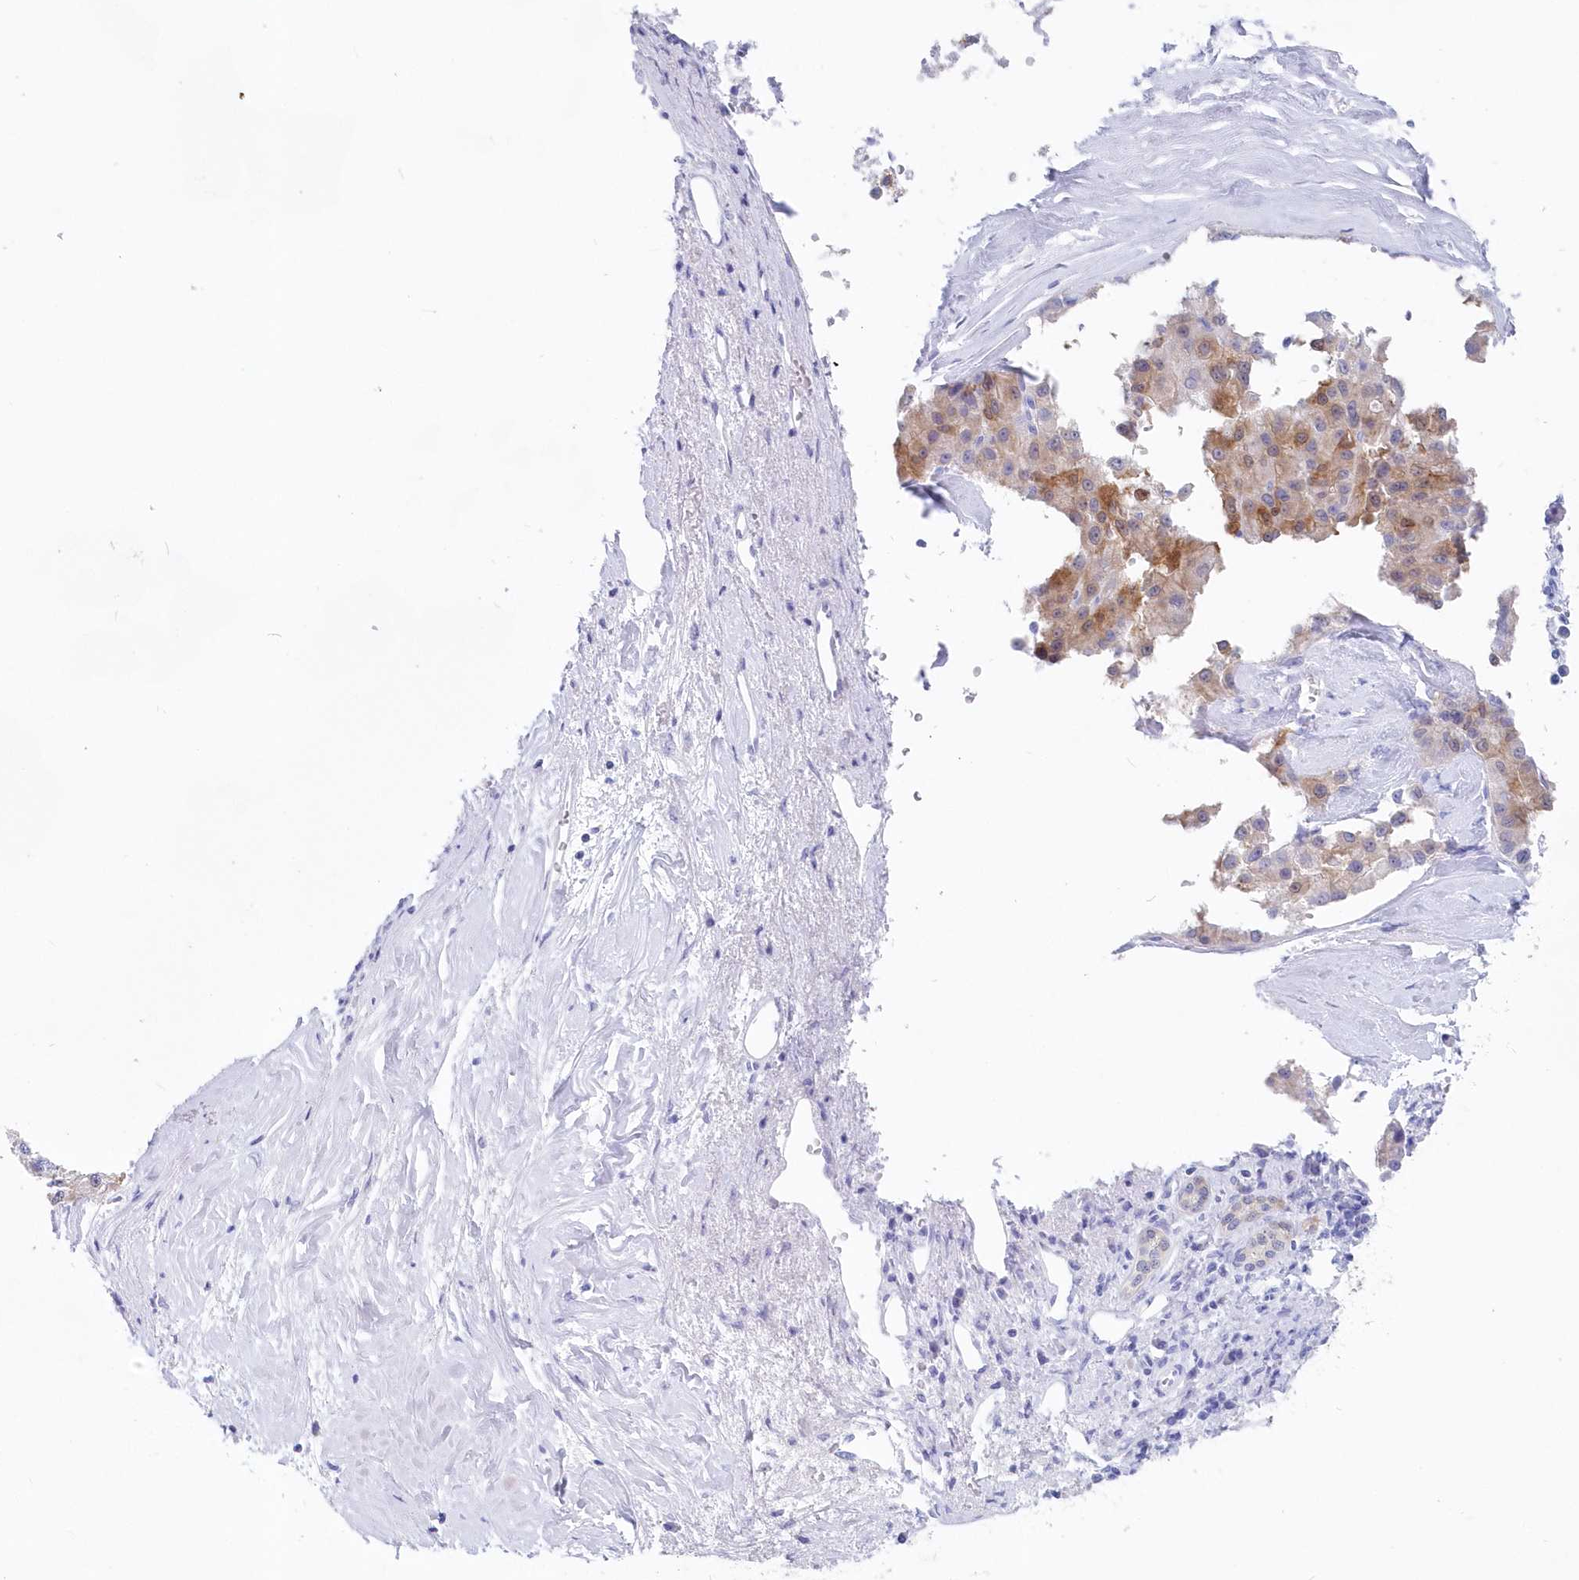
{"staining": {"intensity": "moderate", "quantity": "25%-75%", "location": "cytoplasmic/membranous"}, "tissue": "liver cancer", "cell_type": "Tumor cells", "image_type": "cancer", "snomed": [{"axis": "morphology", "description": "Carcinoma, Hepatocellular, NOS"}, {"axis": "topography", "description": "Liver"}], "caption": "The photomicrograph demonstrates staining of liver cancer, revealing moderate cytoplasmic/membranous protein expression (brown color) within tumor cells. Using DAB (brown) and hematoxylin (blue) stains, captured at high magnification using brightfield microscopy.", "gene": "CSNK1G2", "patient": {"sex": "male", "age": 80}}